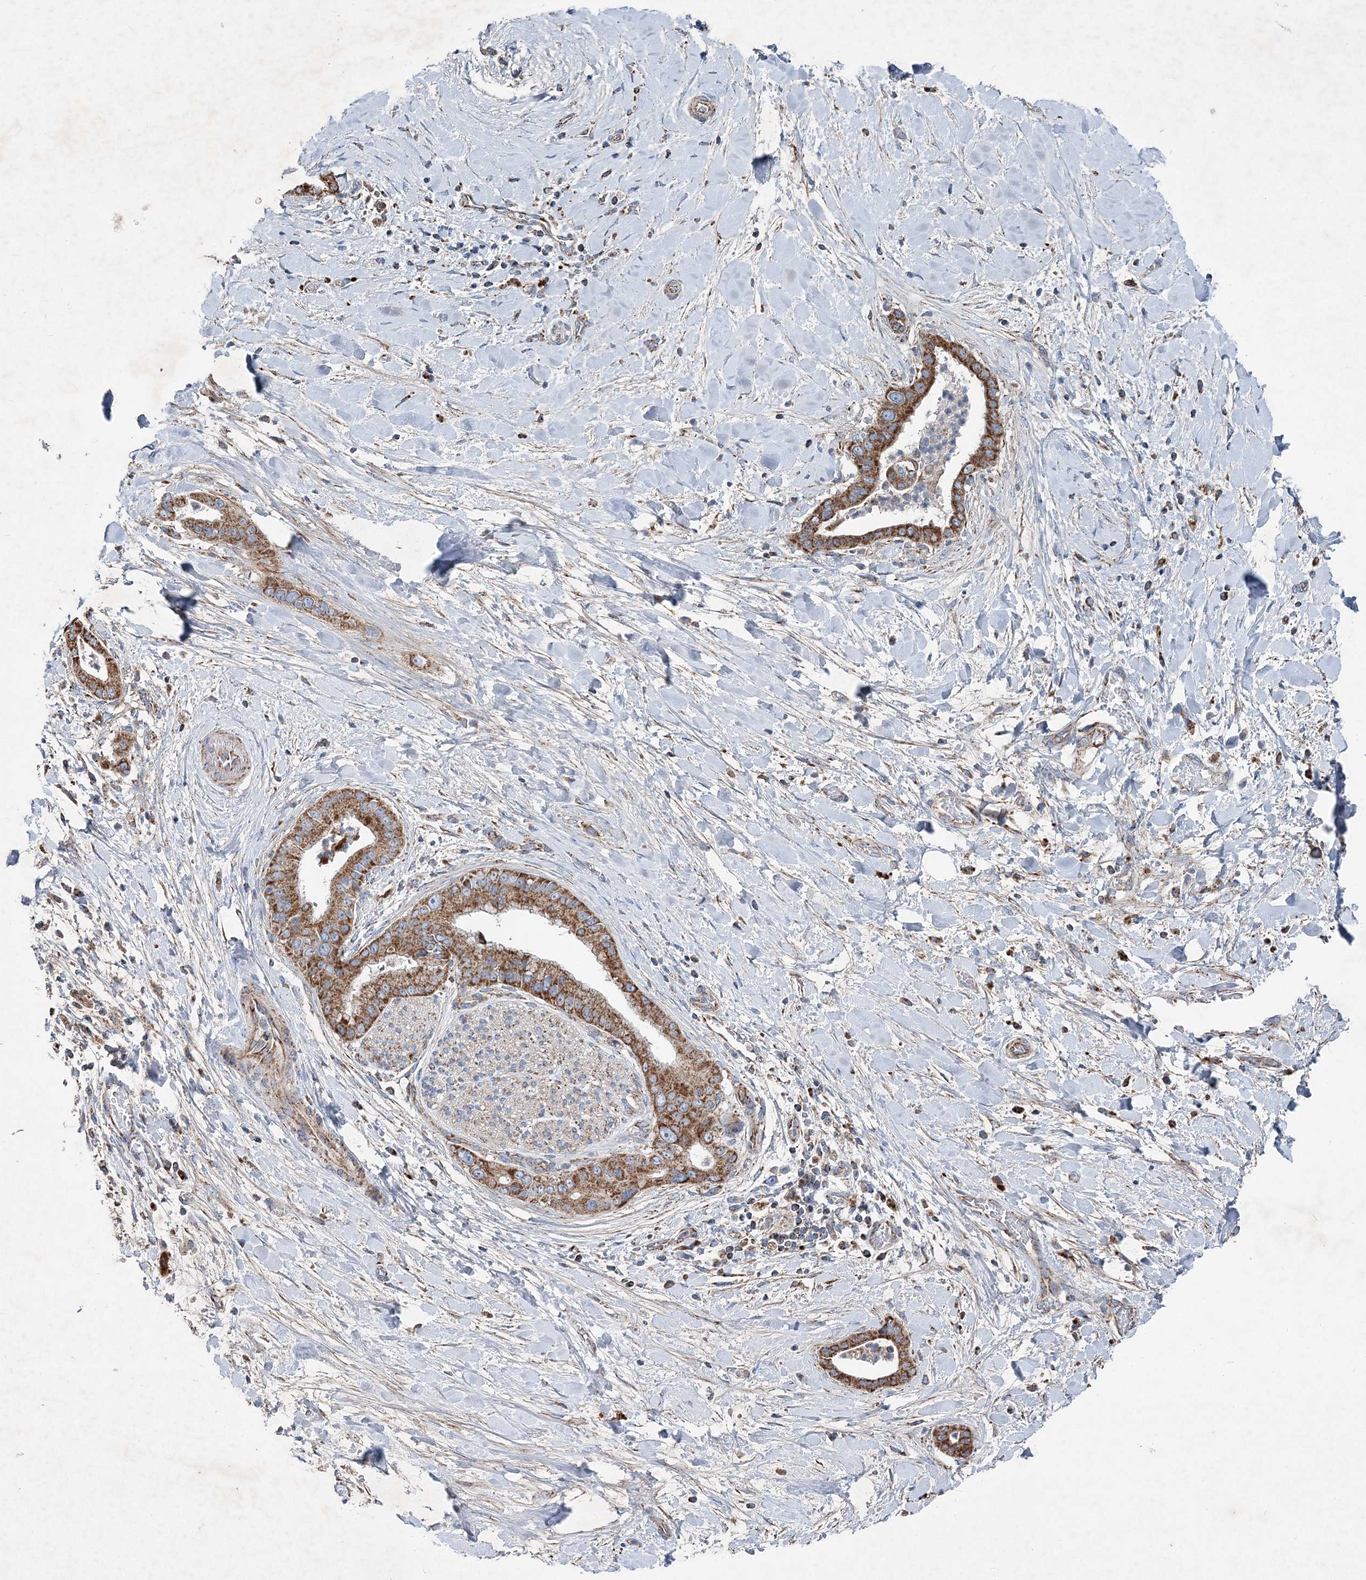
{"staining": {"intensity": "strong", "quantity": ">75%", "location": "cytoplasmic/membranous"}, "tissue": "liver cancer", "cell_type": "Tumor cells", "image_type": "cancer", "snomed": [{"axis": "morphology", "description": "Cholangiocarcinoma"}, {"axis": "topography", "description": "Liver"}], "caption": "IHC micrograph of human liver cancer (cholangiocarcinoma) stained for a protein (brown), which demonstrates high levels of strong cytoplasmic/membranous expression in approximately >75% of tumor cells.", "gene": "SPAG16", "patient": {"sex": "female", "age": 54}}